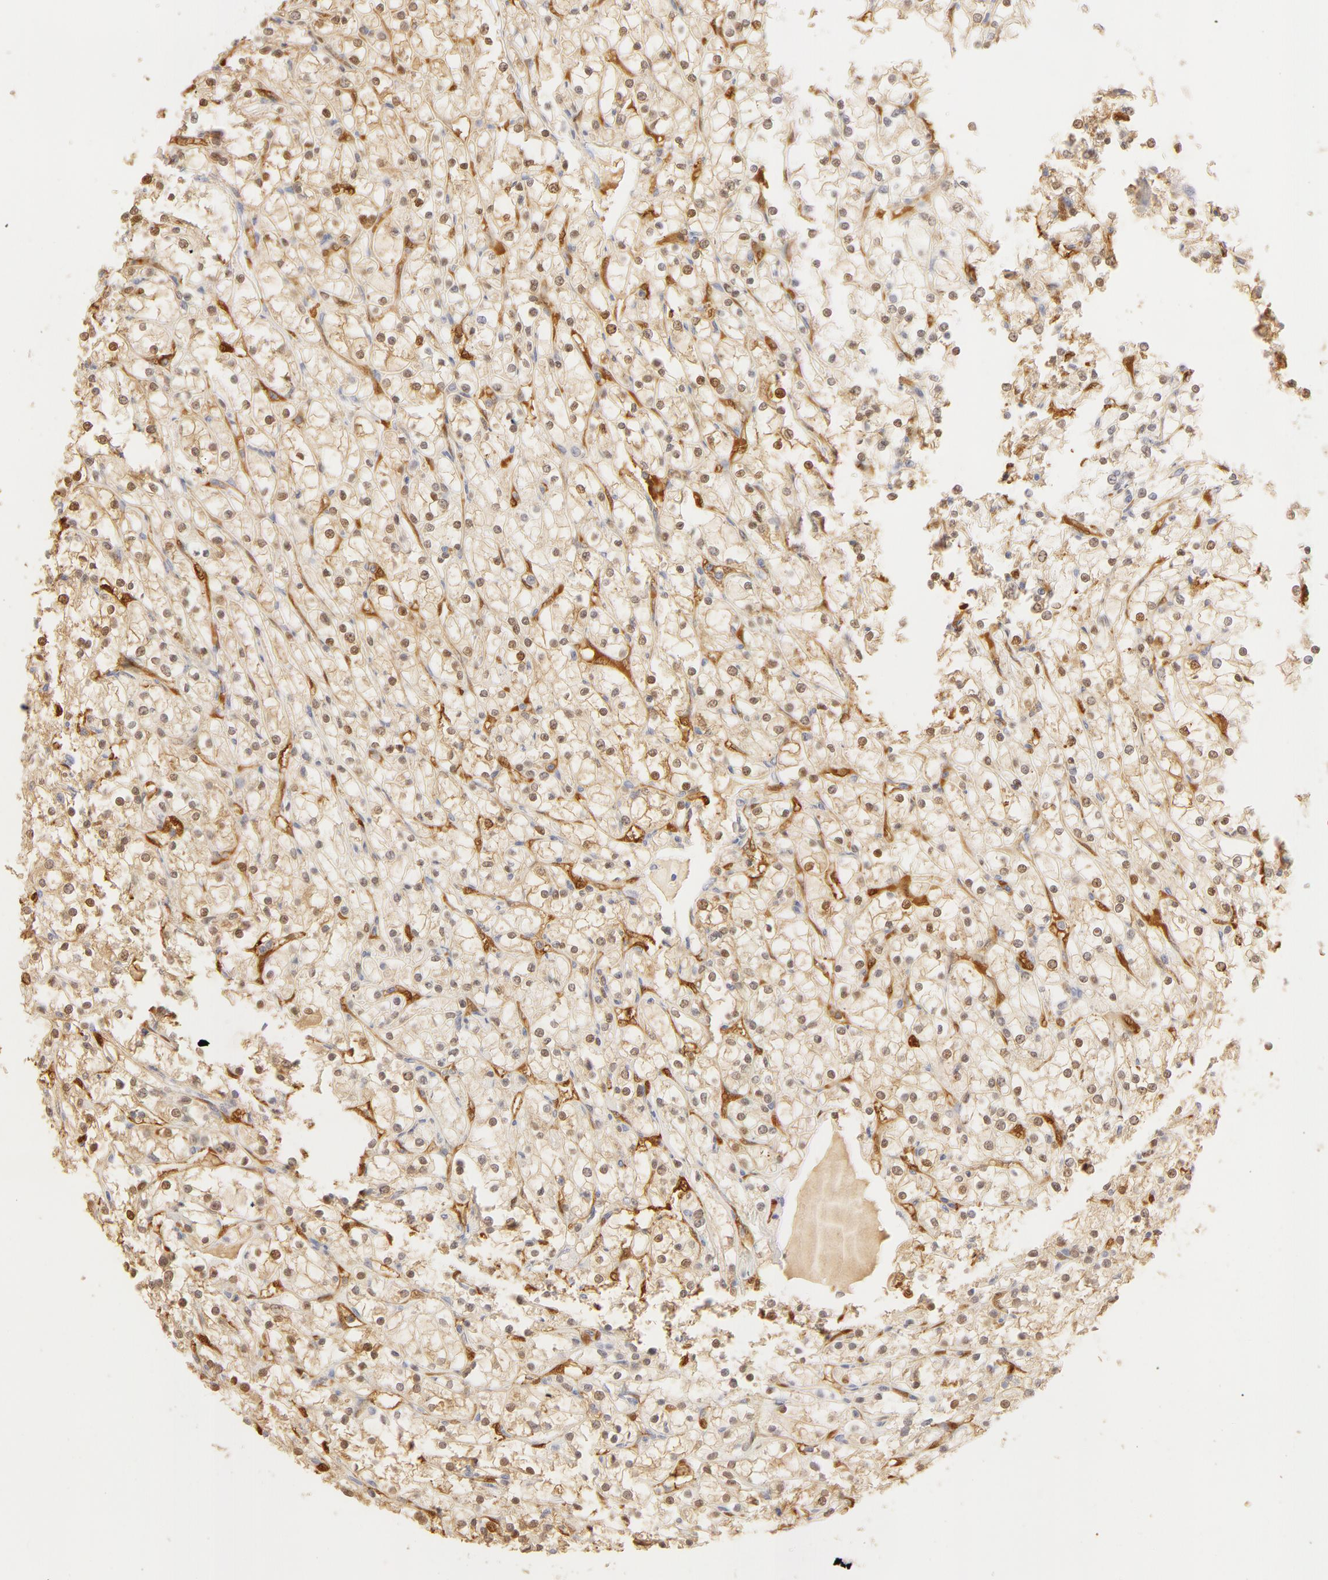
{"staining": {"intensity": "weak", "quantity": "<25%", "location": "cytoplasmic/membranous,nuclear"}, "tissue": "renal cancer", "cell_type": "Tumor cells", "image_type": "cancer", "snomed": [{"axis": "morphology", "description": "Adenocarcinoma, NOS"}, {"axis": "topography", "description": "Kidney"}], "caption": "Adenocarcinoma (renal) was stained to show a protein in brown. There is no significant expression in tumor cells. The staining was performed using DAB to visualize the protein expression in brown, while the nuclei were stained in blue with hematoxylin (Magnification: 20x).", "gene": "CA2", "patient": {"sex": "female", "age": 73}}